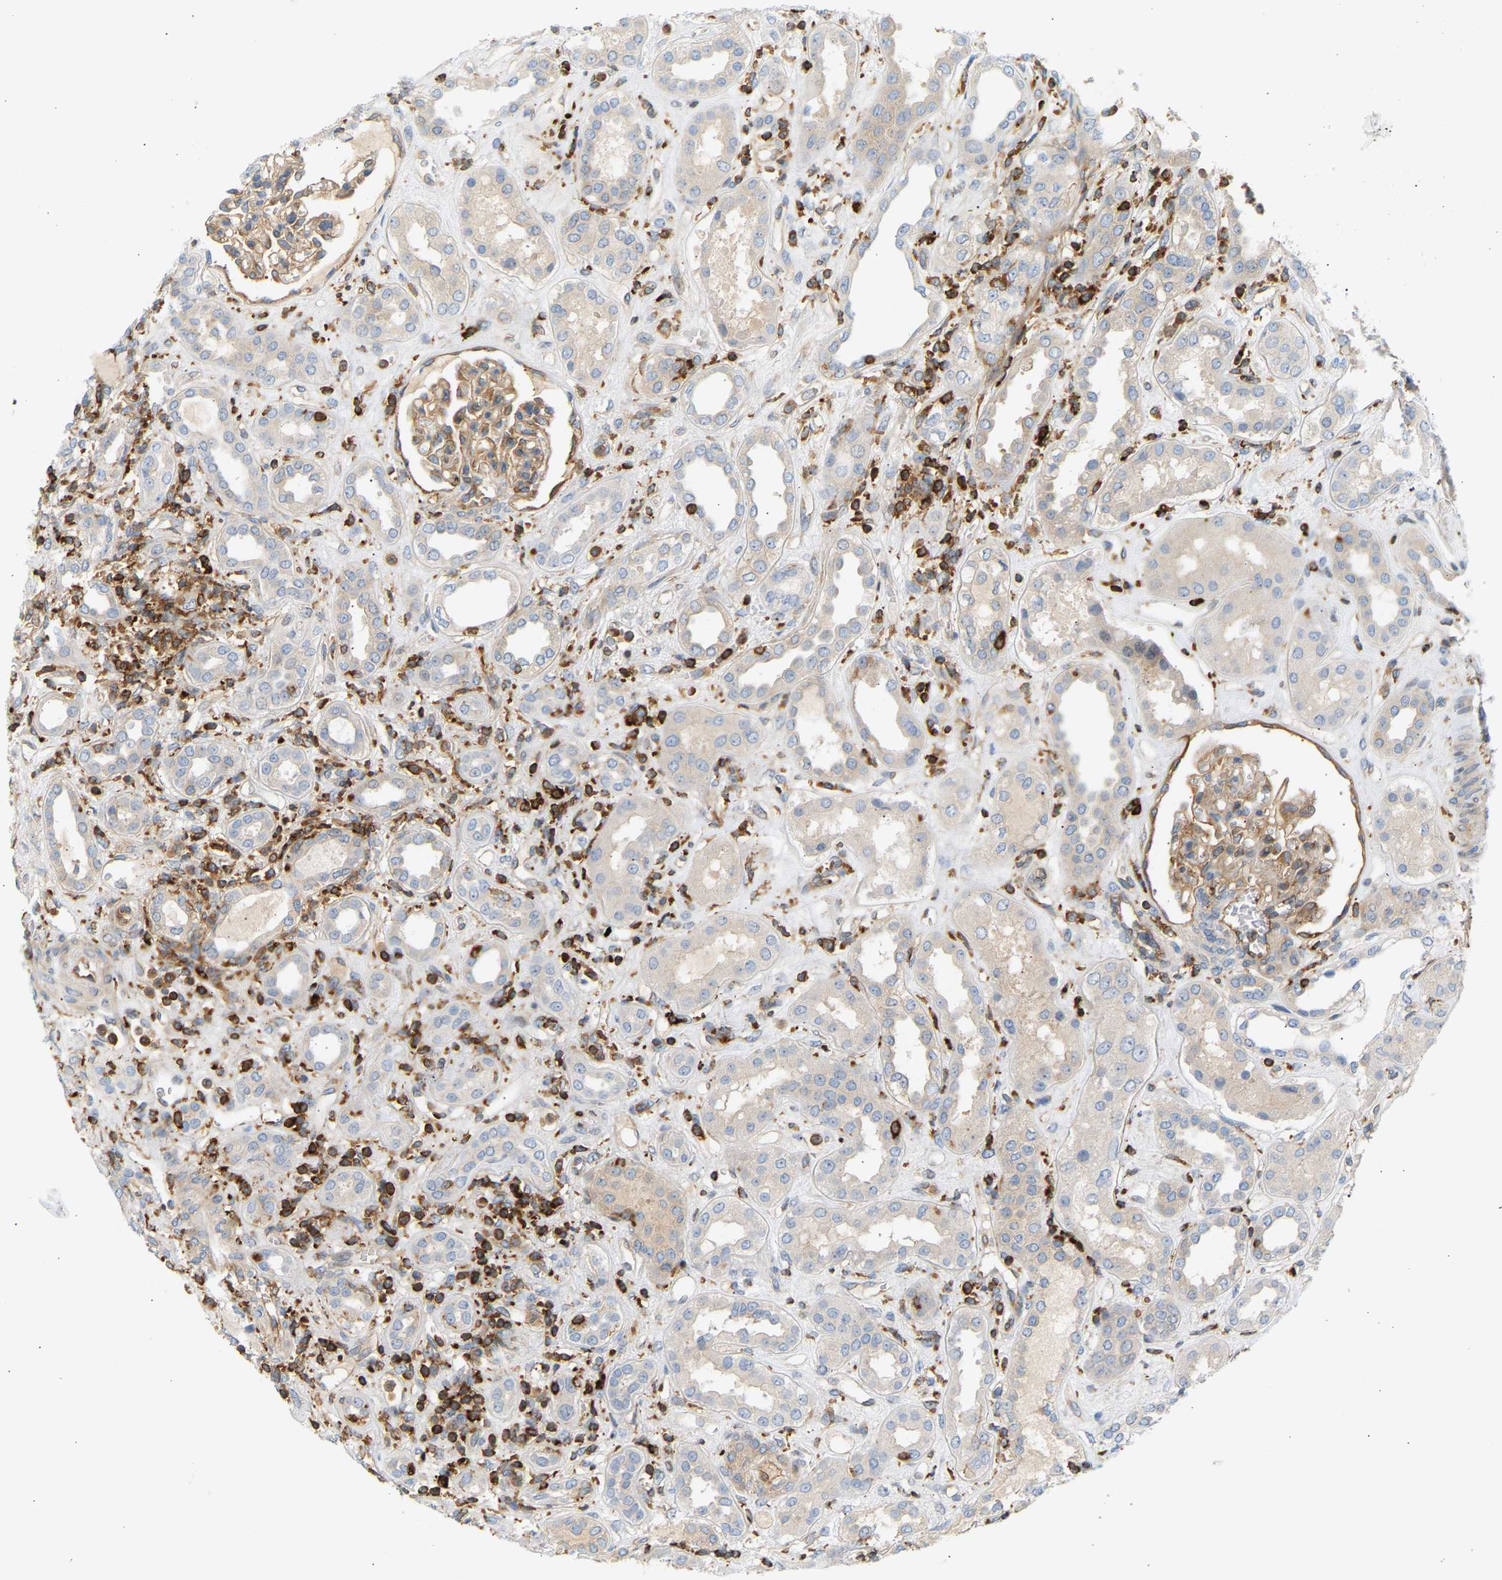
{"staining": {"intensity": "moderate", "quantity": "25%-75%", "location": "cytoplasmic/membranous"}, "tissue": "kidney", "cell_type": "Cells in glomeruli", "image_type": "normal", "snomed": [{"axis": "morphology", "description": "Normal tissue, NOS"}, {"axis": "topography", "description": "Kidney"}], "caption": "The photomicrograph displays staining of benign kidney, revealing moderate cytoplasmic/membranous protein staining (brown color) within cells in glomeruli.", "gene": "FNBP1", "patient": {"sex": "male", "age": 59}}